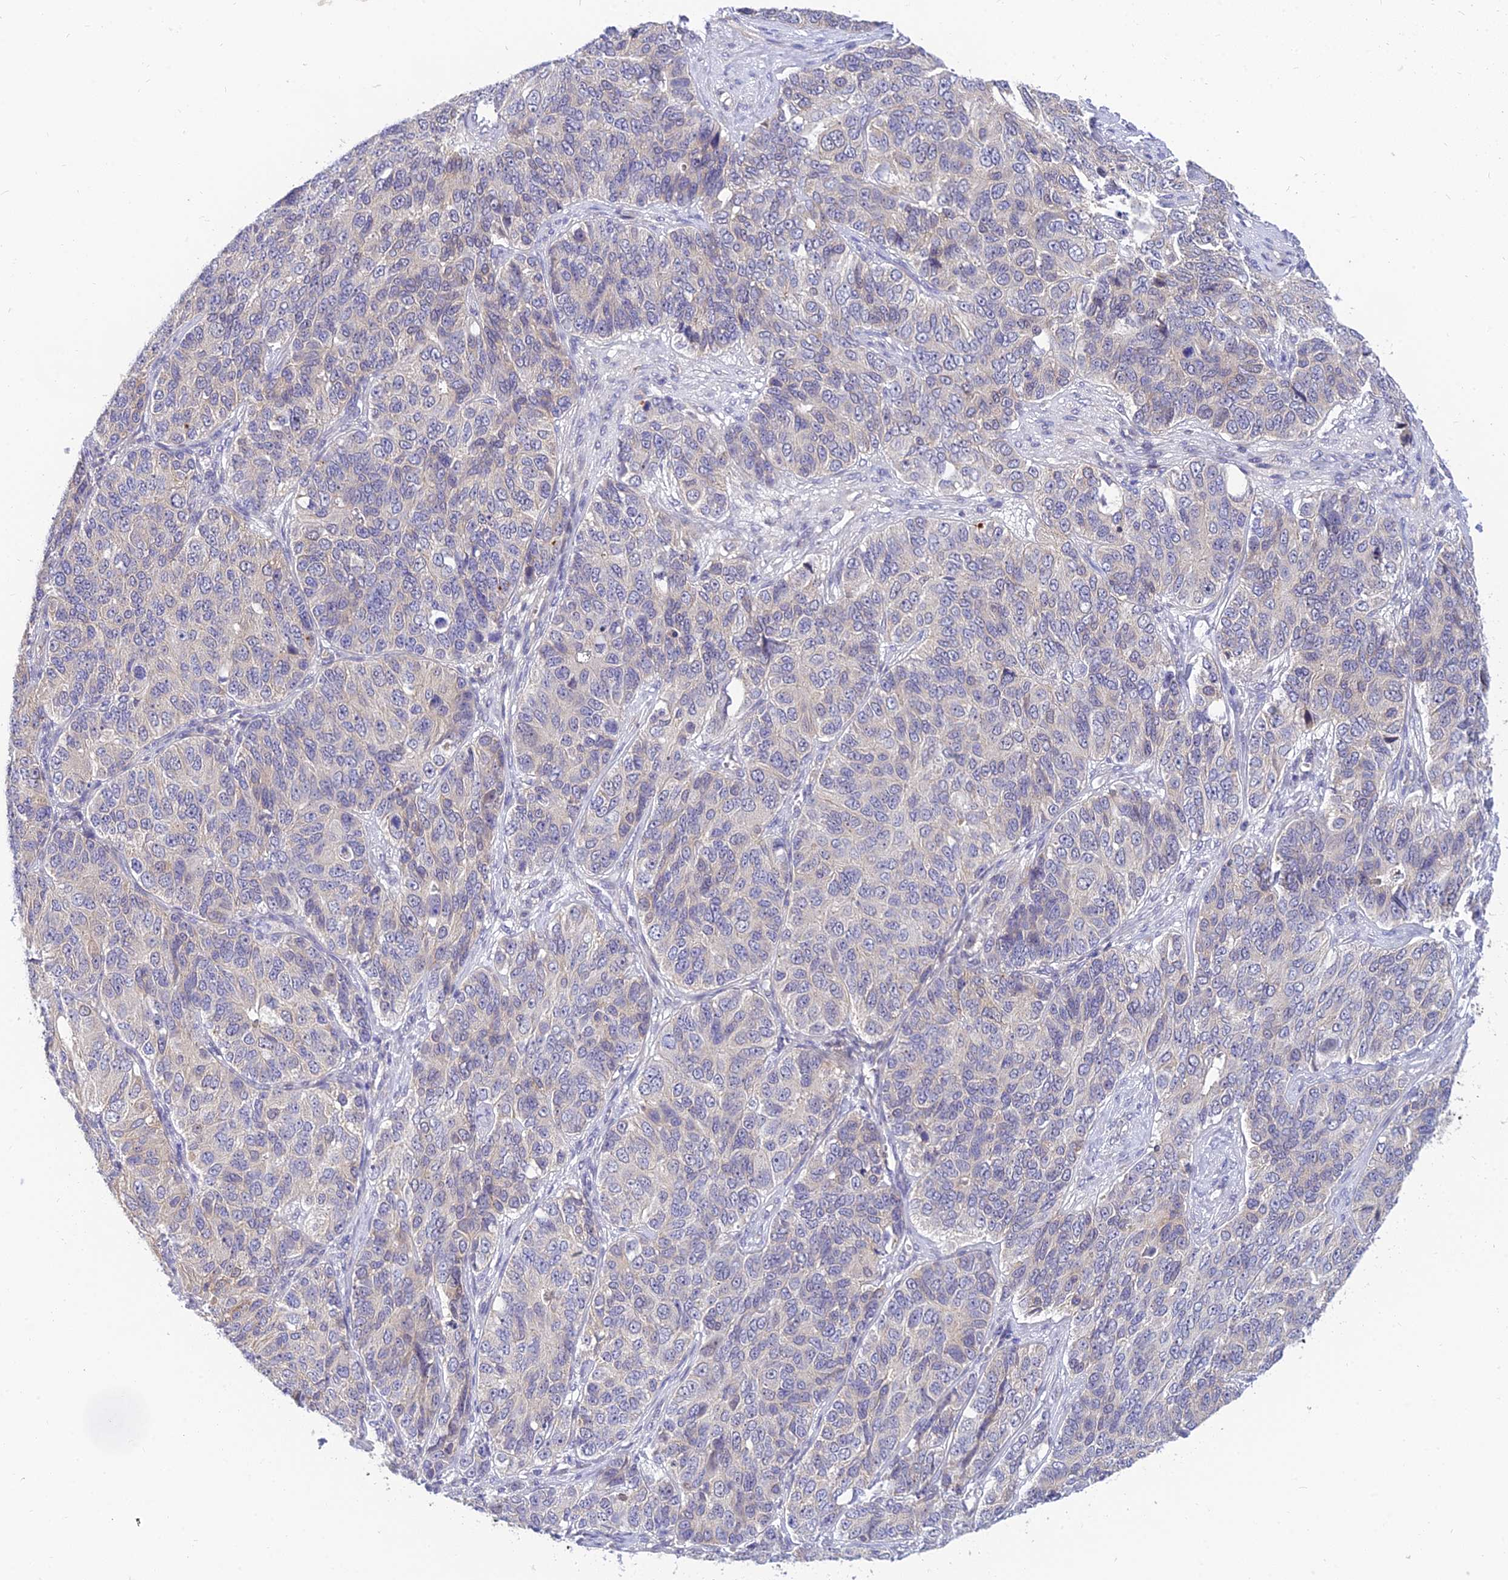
{"staining": {"intensity": "negative", "quantity": "none", "location": "none"}, "tissue": "ovarian cancer", "cell_type": "Tumor cells", "image_type": "cancer", "snomed": [{"axis": "morphology", "description": "Carcinoma, endometroid"}, {"axis": "topography", "description": "Ovary"}], "caption": "Micrograph shows no significant protein expression in tumor cells of ovarian cancer.", "gene": "ANKS4B", "patient": {"sex": "female", "age": 51}}